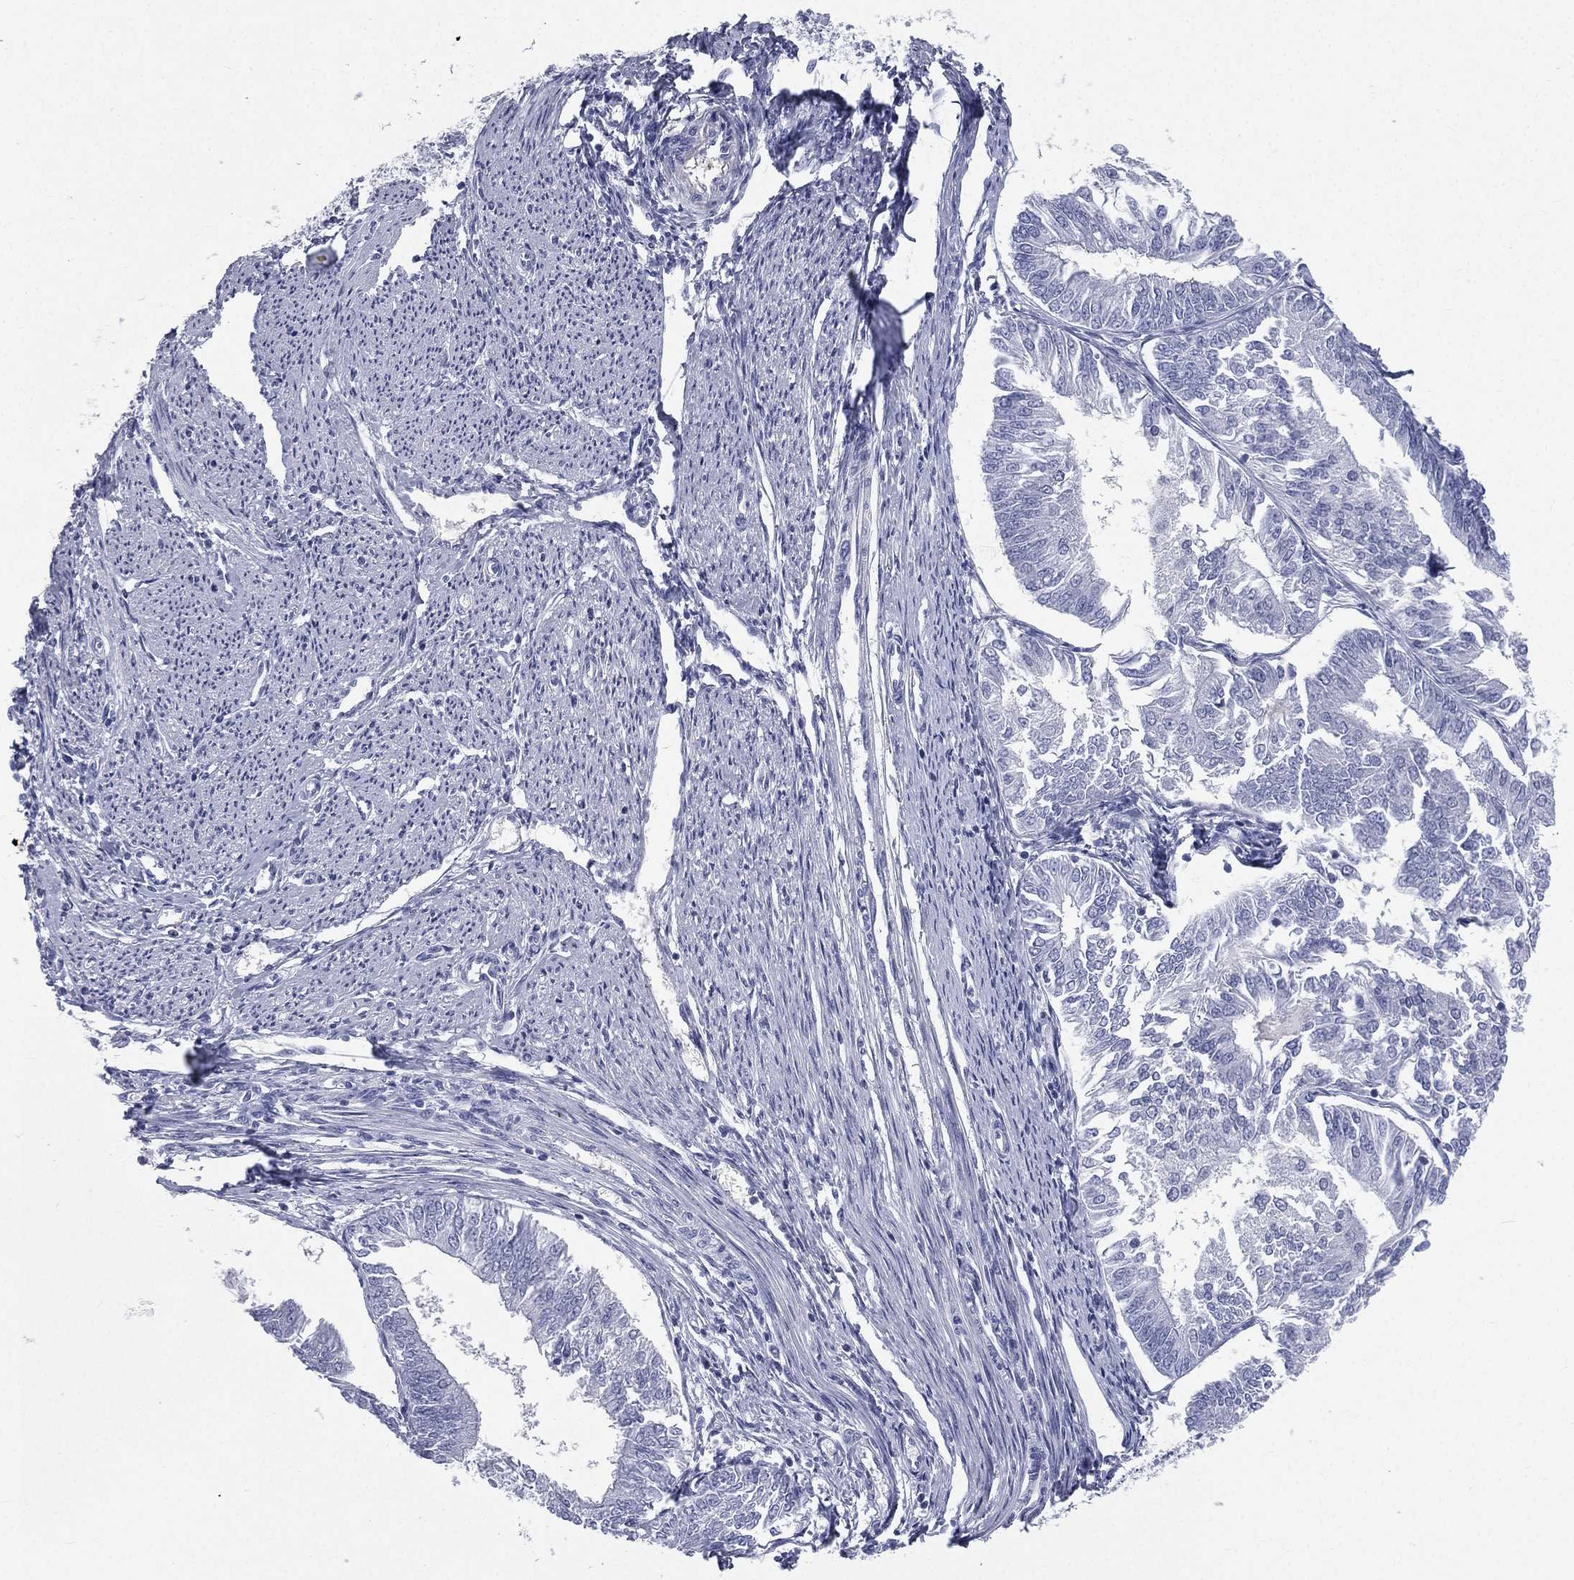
{"staining": {"intensity": "negative", "quantity": "none", "location": "none"}, "tissue": "endometrial cancer", "cell_type": "Tumor cells", "image_type": "cancer", "snomed": [{"axis": "morphology", "description": "Adenocarcinoma, NOS"}, {"axis": "topography", "description": "Endometrium"}], "caption": "Tumor cells are negative for protein expression in human endometrial cancer (adenocarcinoma).", "gene": "HP", "patient": {"sex": "female", "age": 58}}